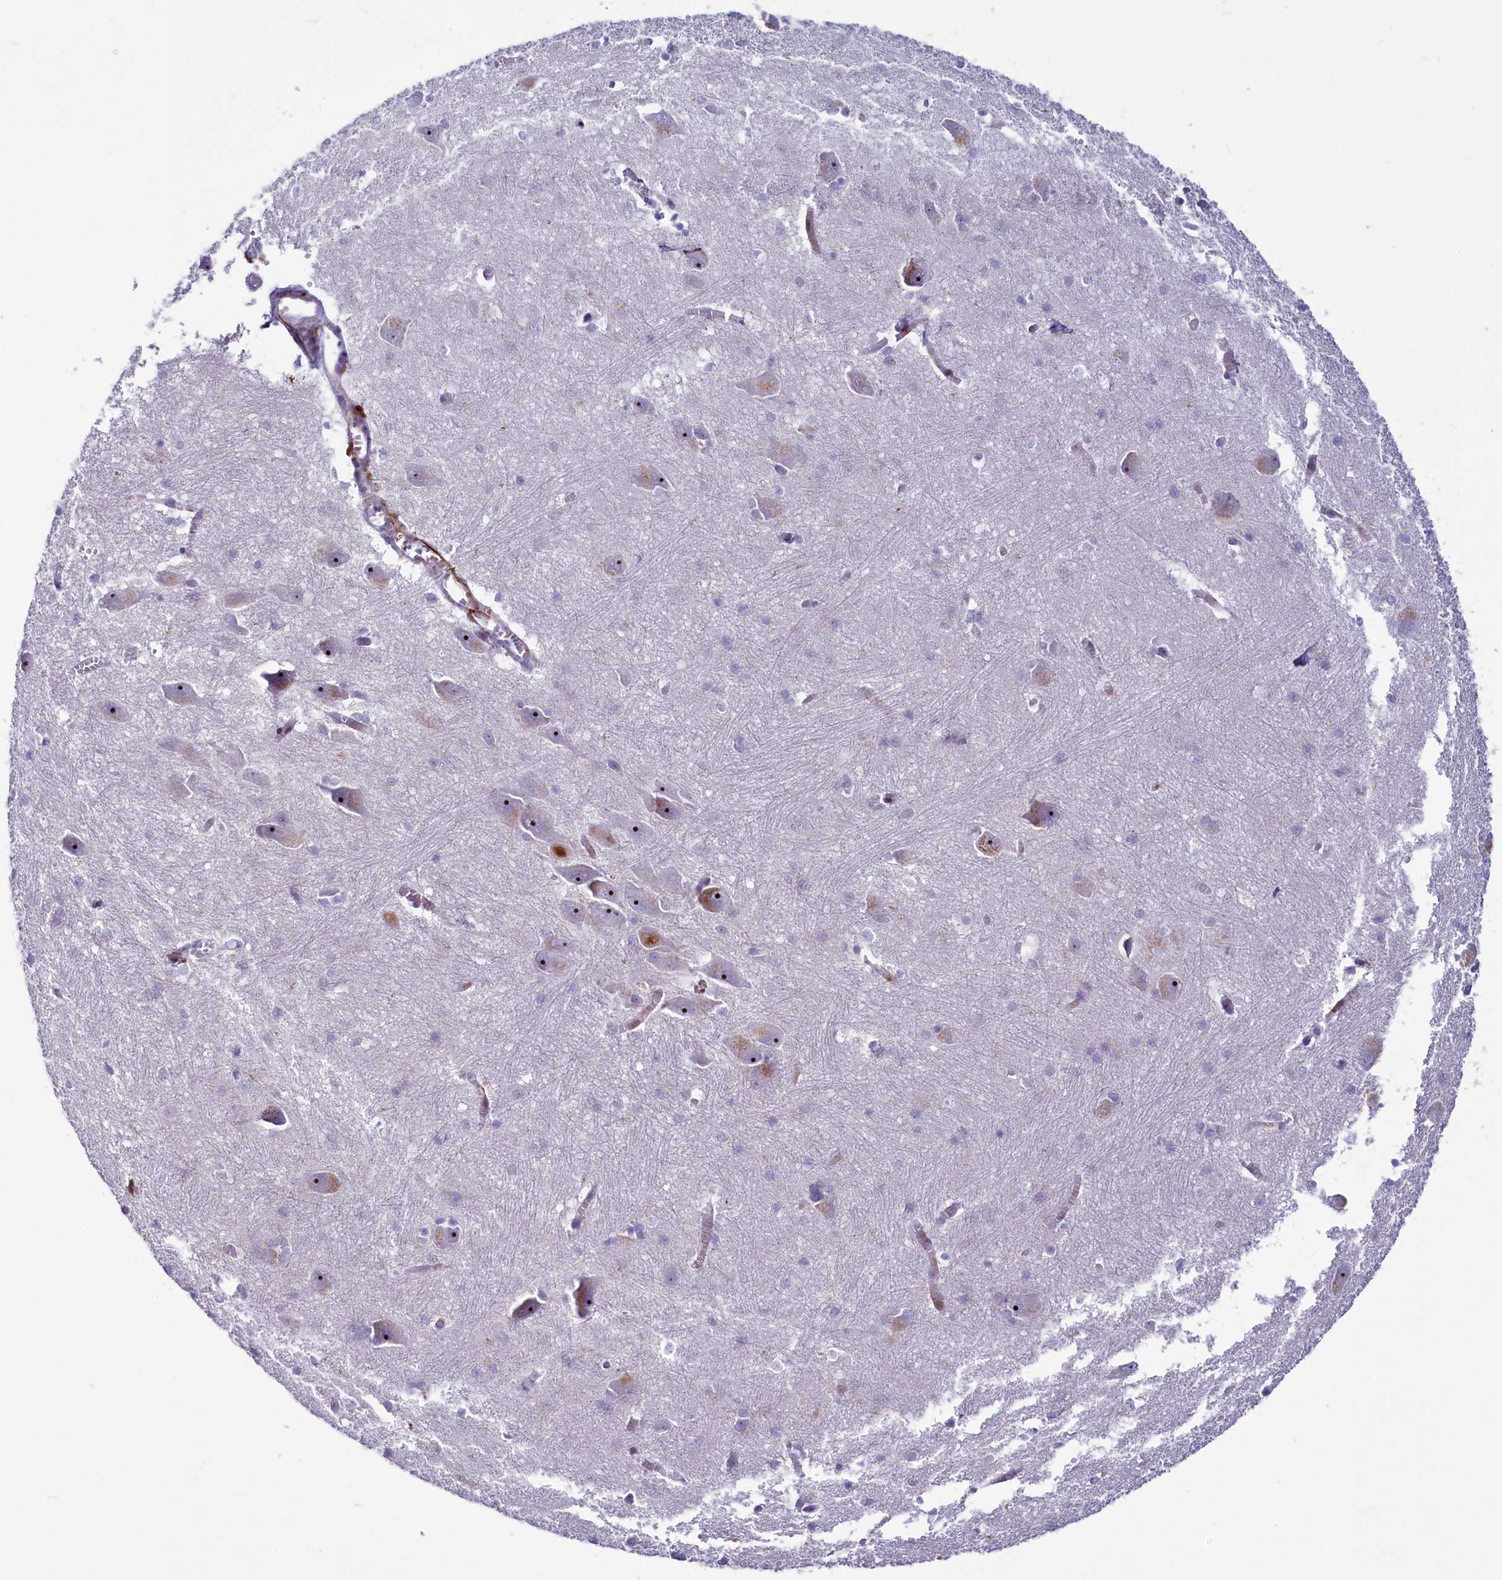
{"staining": {"intensity": "negative", "quantity": "none", "location": "none"}, "tissue": "caudate", "cell_type": "Glial cells", "image_type": "normal", "snomed": [{"axis": "morphology", "description": "Normal tissue, NOS"}, {"axis": "topography", "description": "Lateral ventricle wall"}], "caption": "DAB (3,3'-diaminobenzidine) immunohistochemical staining of unremarkable human caudate exhibits no significant staining in glial cells.", "gene": "SH3TC2", "patient": {"sex": "male", "age": 37}}